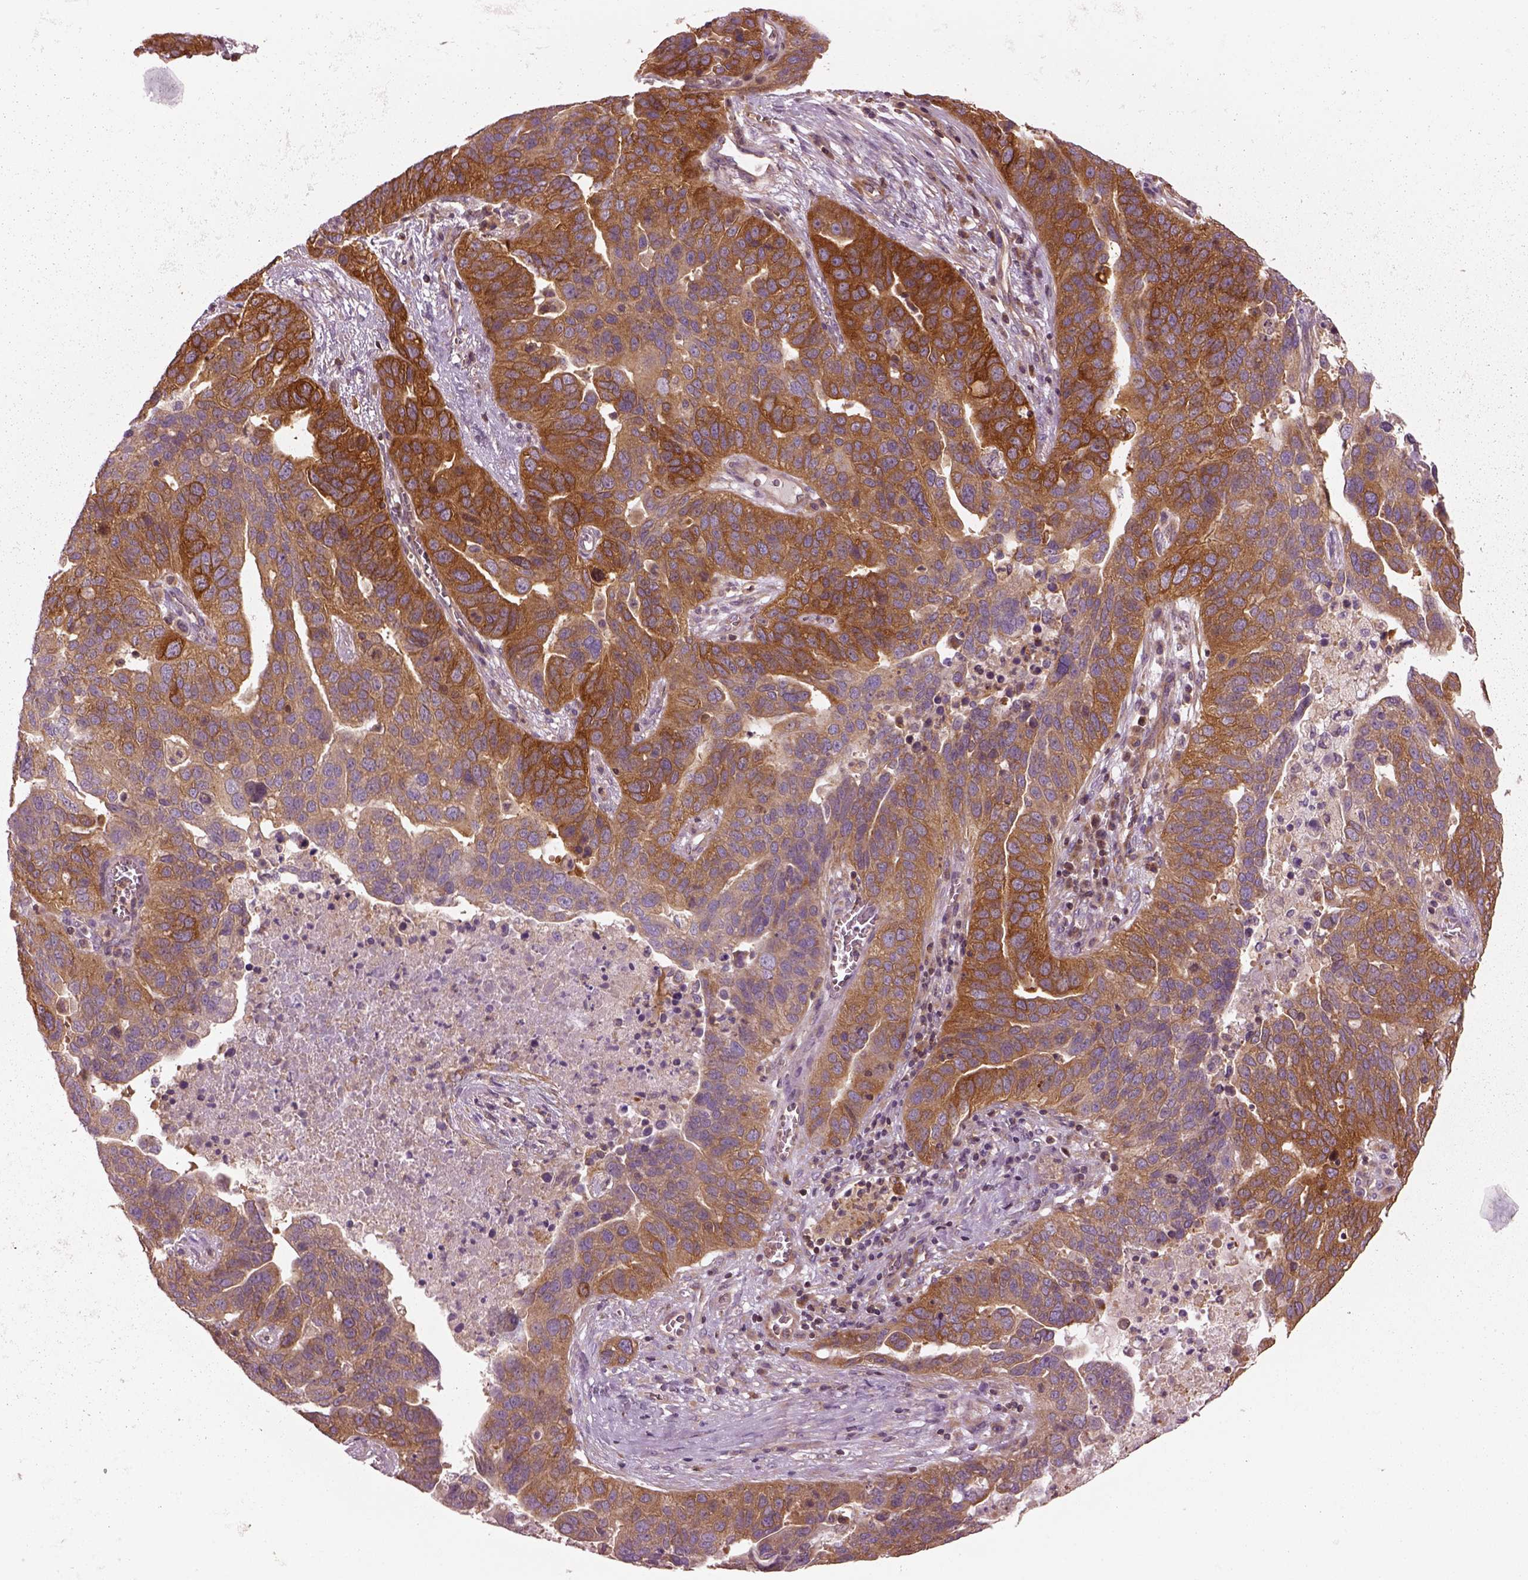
{"staining": {"intensity": "moderate", "quantity": ">75%", "location": "cytoplasmic/membranous"}, "tissue": "ovarian cancer", "cell_type": "Tumor cells", "image_type": "cancer", "snomed": [{"axis": "morphology", "description": "Carcinoma, endometroid"}, {"axis": "topography", "description": "Soft tissue"}, {"axis": "topography", "description": "Ovary"}], "caption": "DAB (3,3'-diaminobenzidine) immunohistochemical staining of ovarian endometroid carcinoma reveals moderate cytoplasmic/membranous protein expression in about >75% of tumor cells.", "gene": "CAD", "patient": {"sex": "female", "age": 52}}